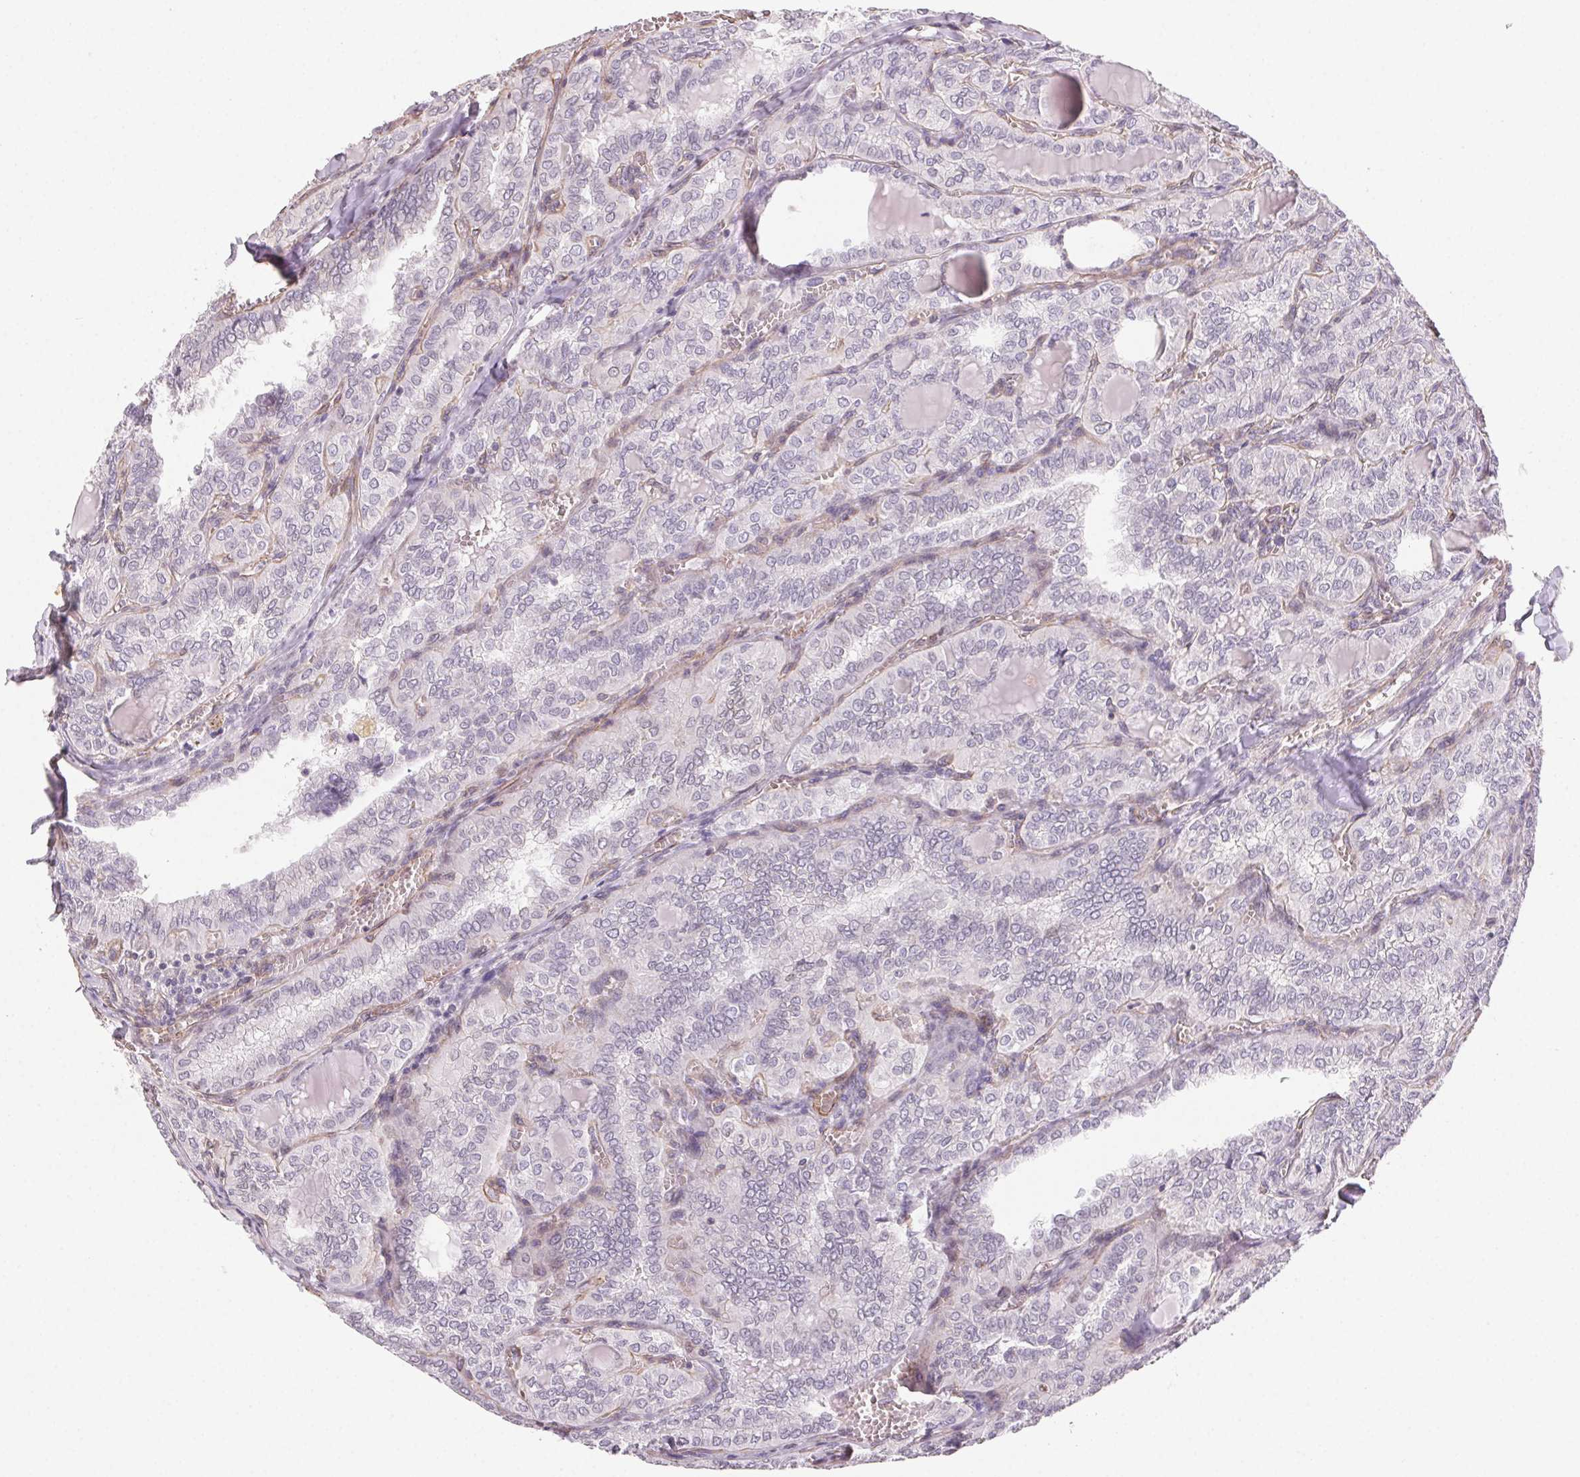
{"staining": {"intensity": "negative", "quantity": "none", "location": "none"}, "tissue": "thyroid cancer", "cell_type": "Tumor cells", "image_type": "cancer", "snomed": [{"axis": "morphology", "description": "Papillary adenocarcinoma, NOS"}, {"axis": "topography", "description": "Thyroid gland"}], "caption": "An image of human thyroid cancer (papillary adenocarcinoma) is negative for staining in tumor cells. Nuclei are stained in blue.", "gene": "PLA2G4F", "patient": {"sex": "female", "age": 41}}